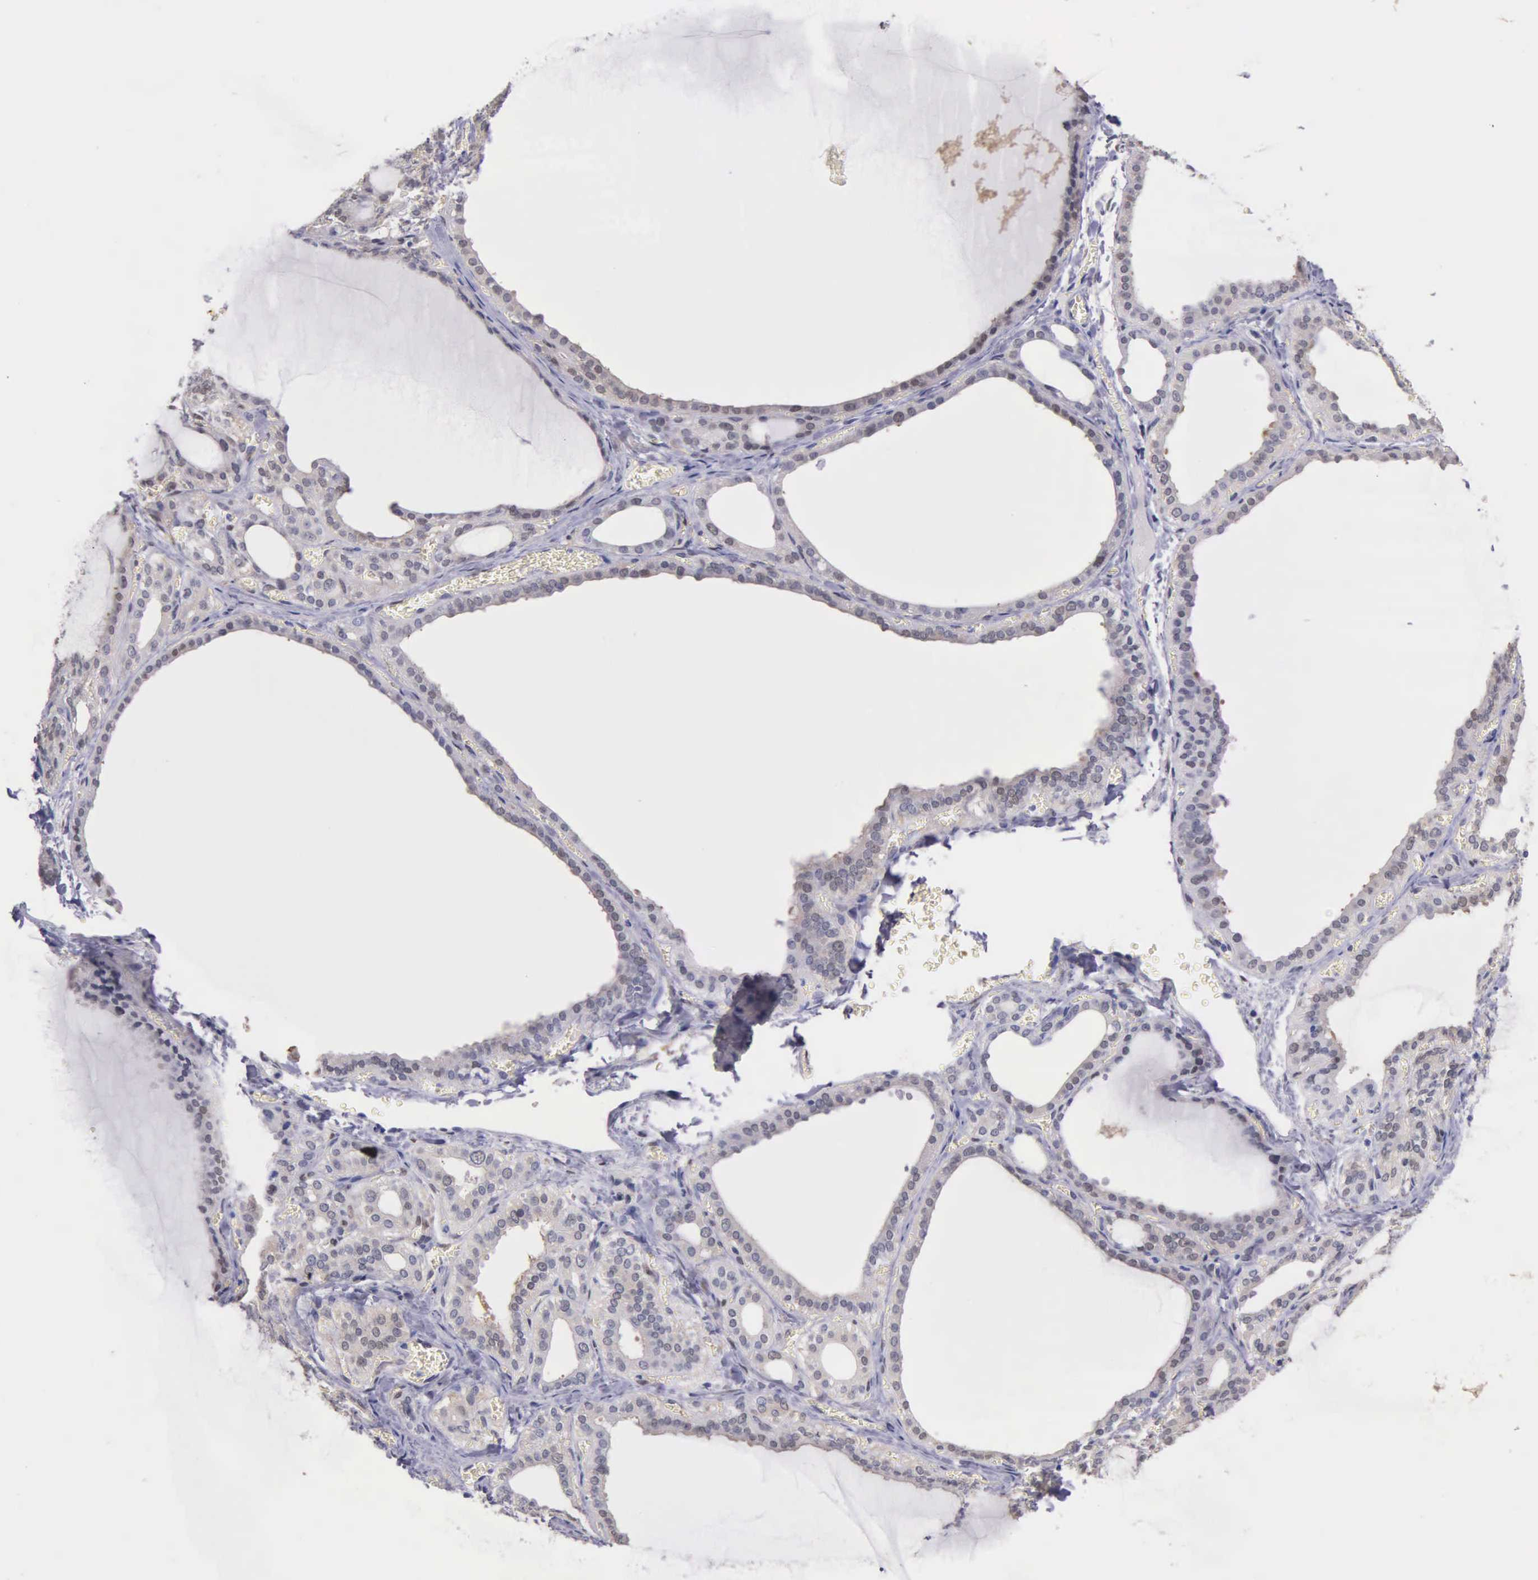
{"staining": {"intensity": "weak", "quantity": "25%-75%", "location": "cytoplasmic/membranous"}, "tissue": "thyroid gland", "cell_type": "Glandular cells", "image_type": "normal", "snomed": [{"axis": "morphology", "description": "Normal tissue, NOS"}, {"axis": "topography", "description": "Thyroid gland"}], "caption": "Immunohistochemical staining of benign thyroid gland reveals low levels of weak cytoplasmic/membranous positivity in approximately 25%-75% of glandular cells. (DAB (3,3'-diaminobenzidine) IHC, brown staining for protein, blue staining for nuclei).", "gene": "GSTT2B", "patient": {"sex": "female", "age": 55}}